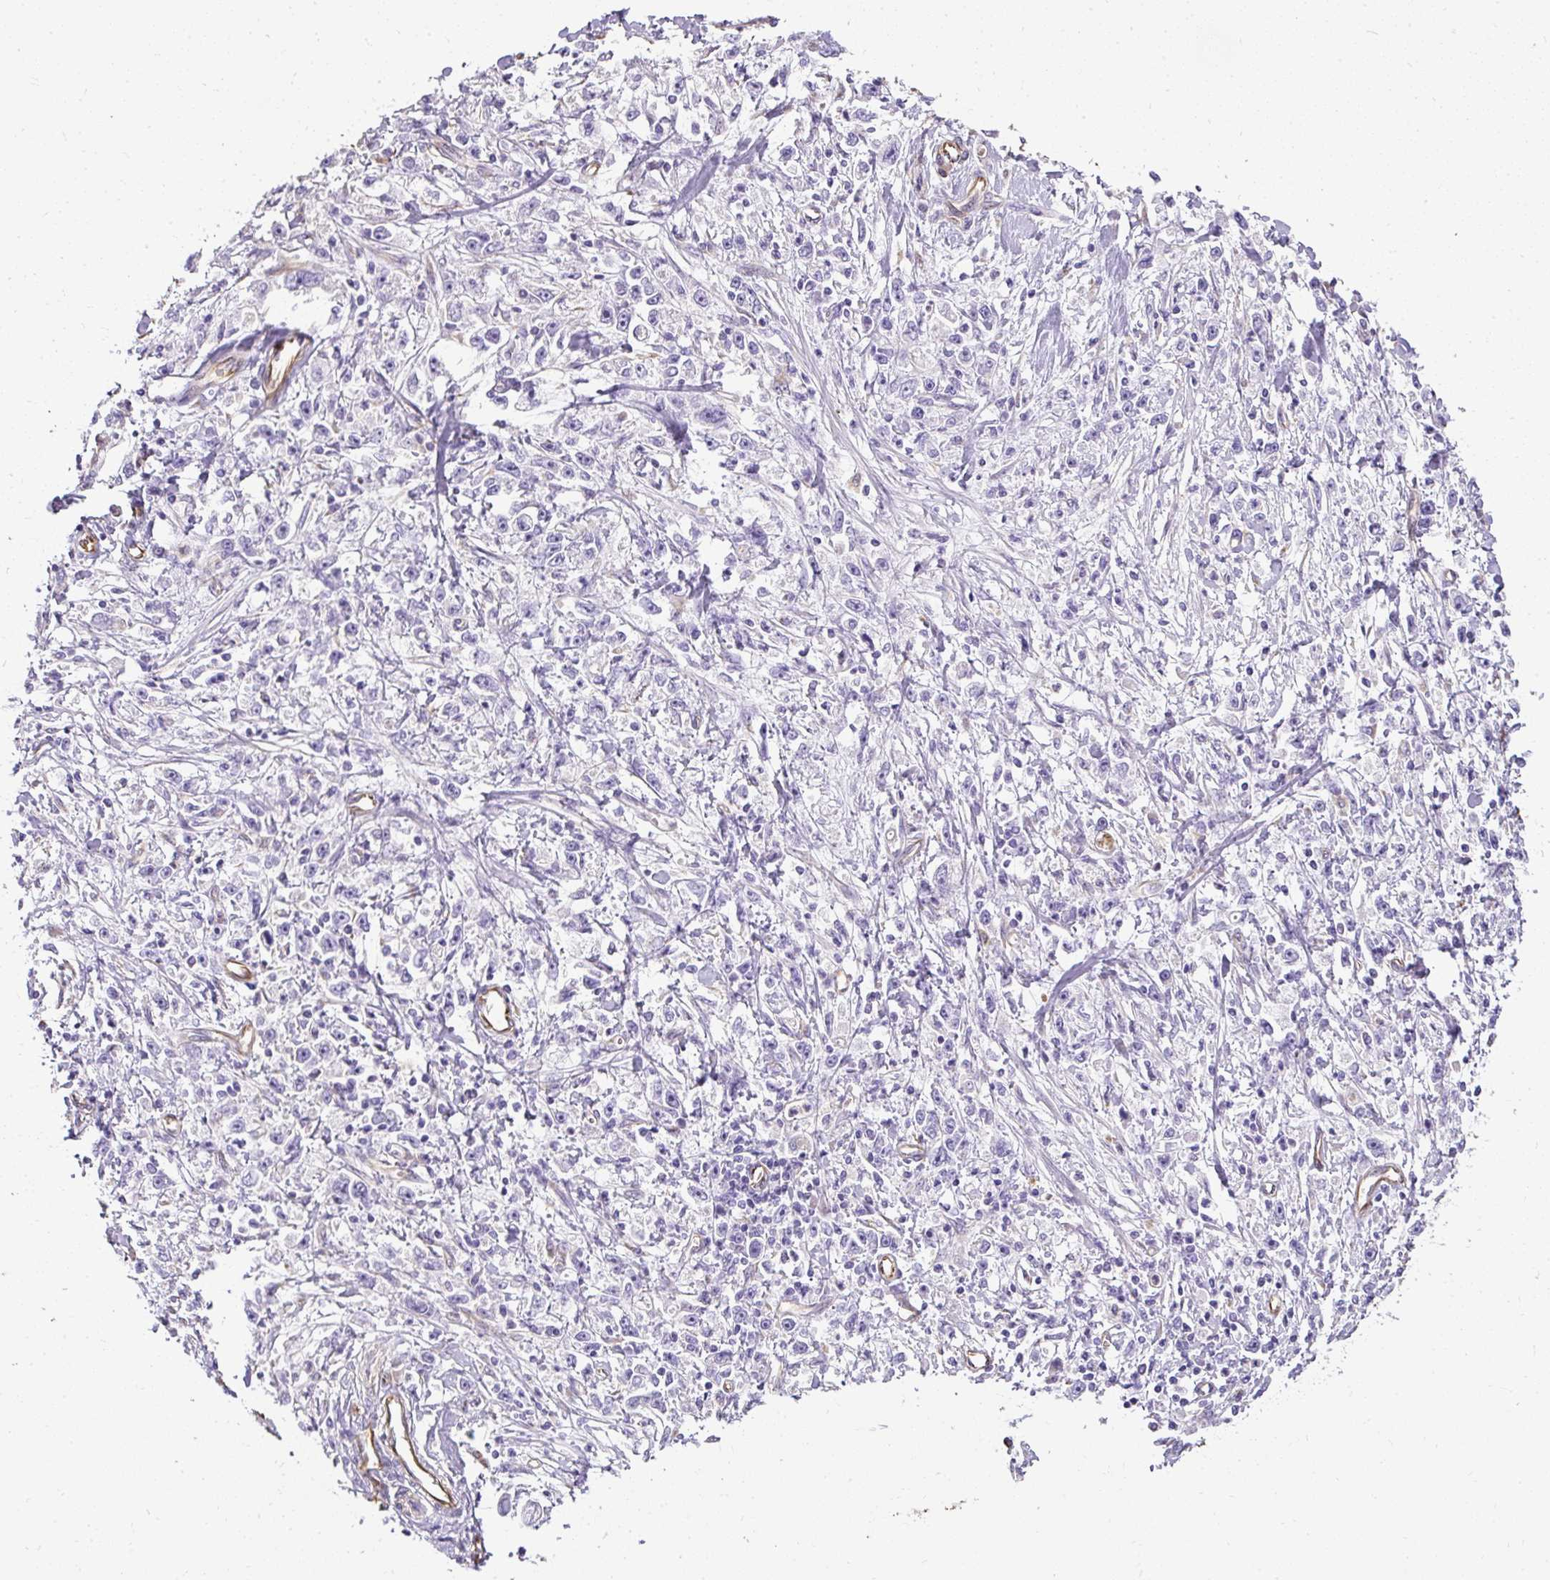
{"staining": {"intensity": "negative", "quantity": "none", "location": "none"}, "tissue": "stomach cancer", "cell_type": "Tumor cells", "image_type": "cancer", "snomed": [{"axis": "morphology", "description": "Adenocarcinoma, NOS"}, {"axis": "topography", "description": "Stomach"}], "caption": "There is no significant positivity in tumor cells of stomach cancer (adenocarcinoma).", "gene": "PLS1", "patient": {"sex": "female", "age": 59}}